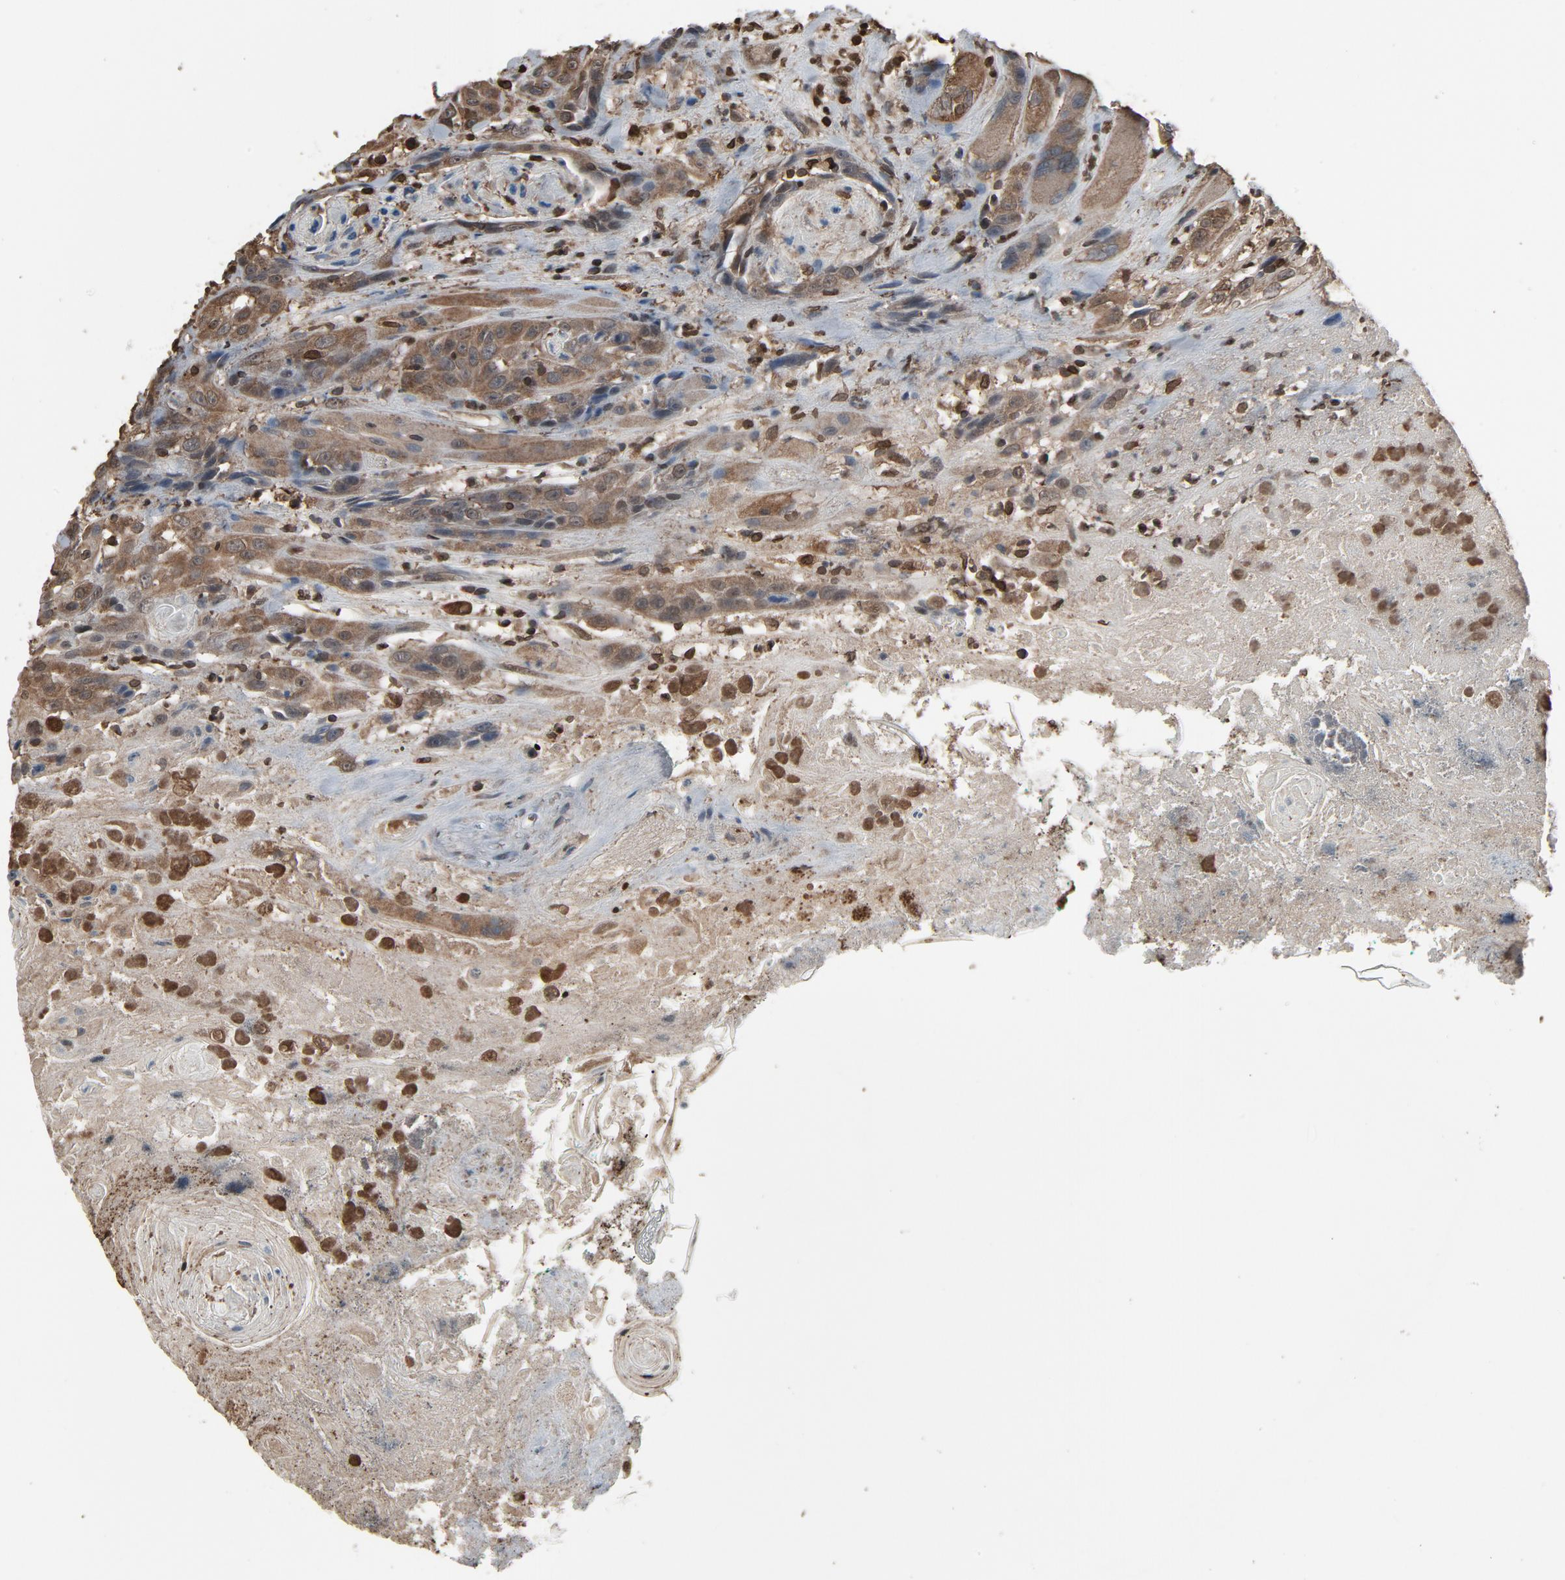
{"staining": {"intensity": "weak", "quantity": ">75%", "location": "cytoplasmic/membranous"}, "tissue": "head and neck cancer", "cell_type": "Tumor cells", "image_type": "cancer", "snomed": [{"axis": "morphology", "description": "Squamous cell carcinoma, NOS"}, {"axis": "topography", "description": "Head-Neck"}], "caption": "IHC of squamous cell carcinoma (head and neck) displays low levels of weak cytoplasmic/membranous expression in approximately >75% of tumor cells.", "gene": "UBE2D1", "patient": {"sex": "female", "age": 84}}